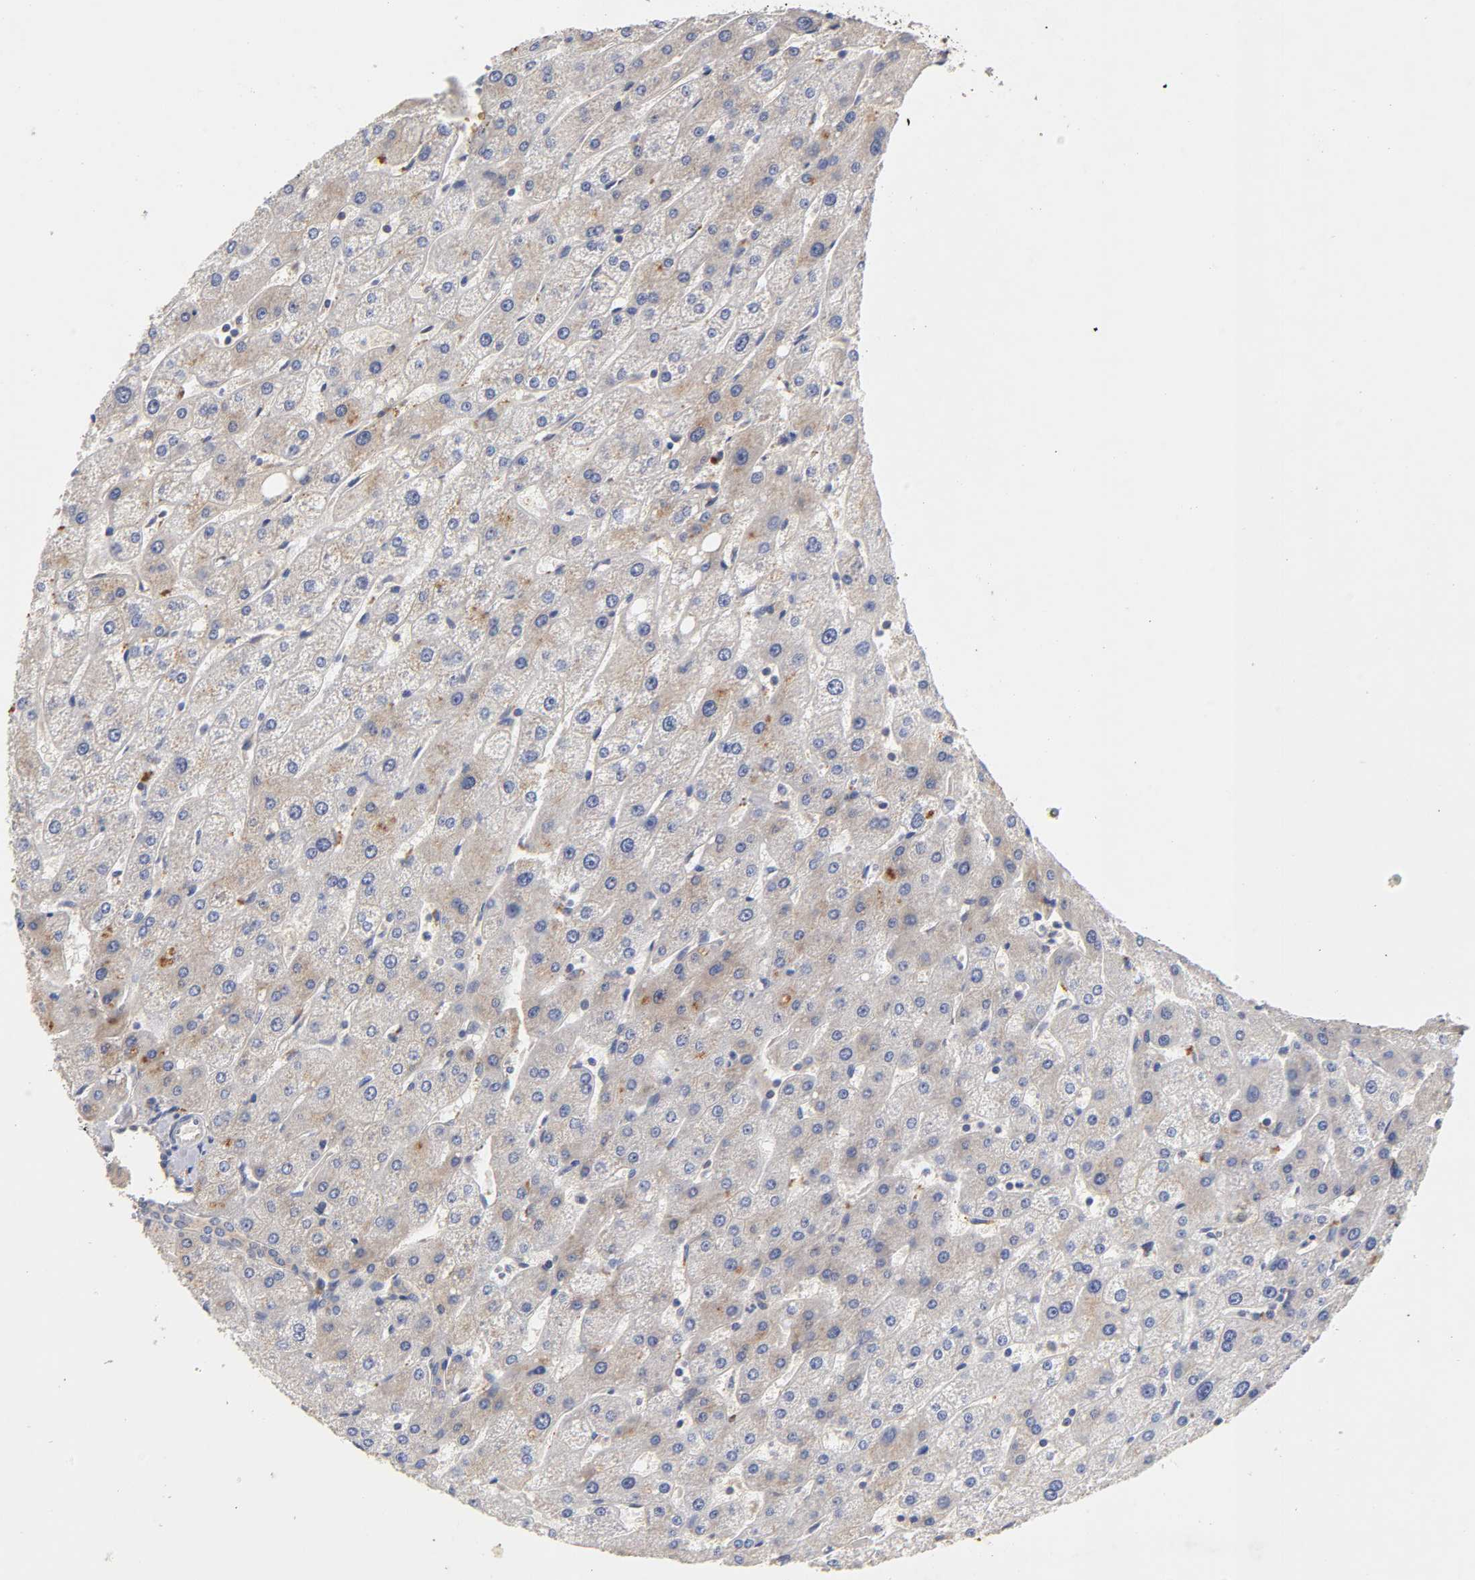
{"staining": {"intensity": "weak", "quantity": ">75%", "location": "cytoplasmic/membranous"}, "tissue": "liver", "cell_type": "Cholangiocytes", "image_type": "normal", "snomed": [{"axis": "morphology", "description": "Normal tissue, NOS"}, {"axis": "topography", "description": "Liver"}], "caption": "The micrograph shows staining of unremarkable liver, revealing weak cytoplasmic/membranous protein expression (brown color) within cholangiocytes.", "gene": "RPS29", "patient": {"sex": "male", "age": 67}}